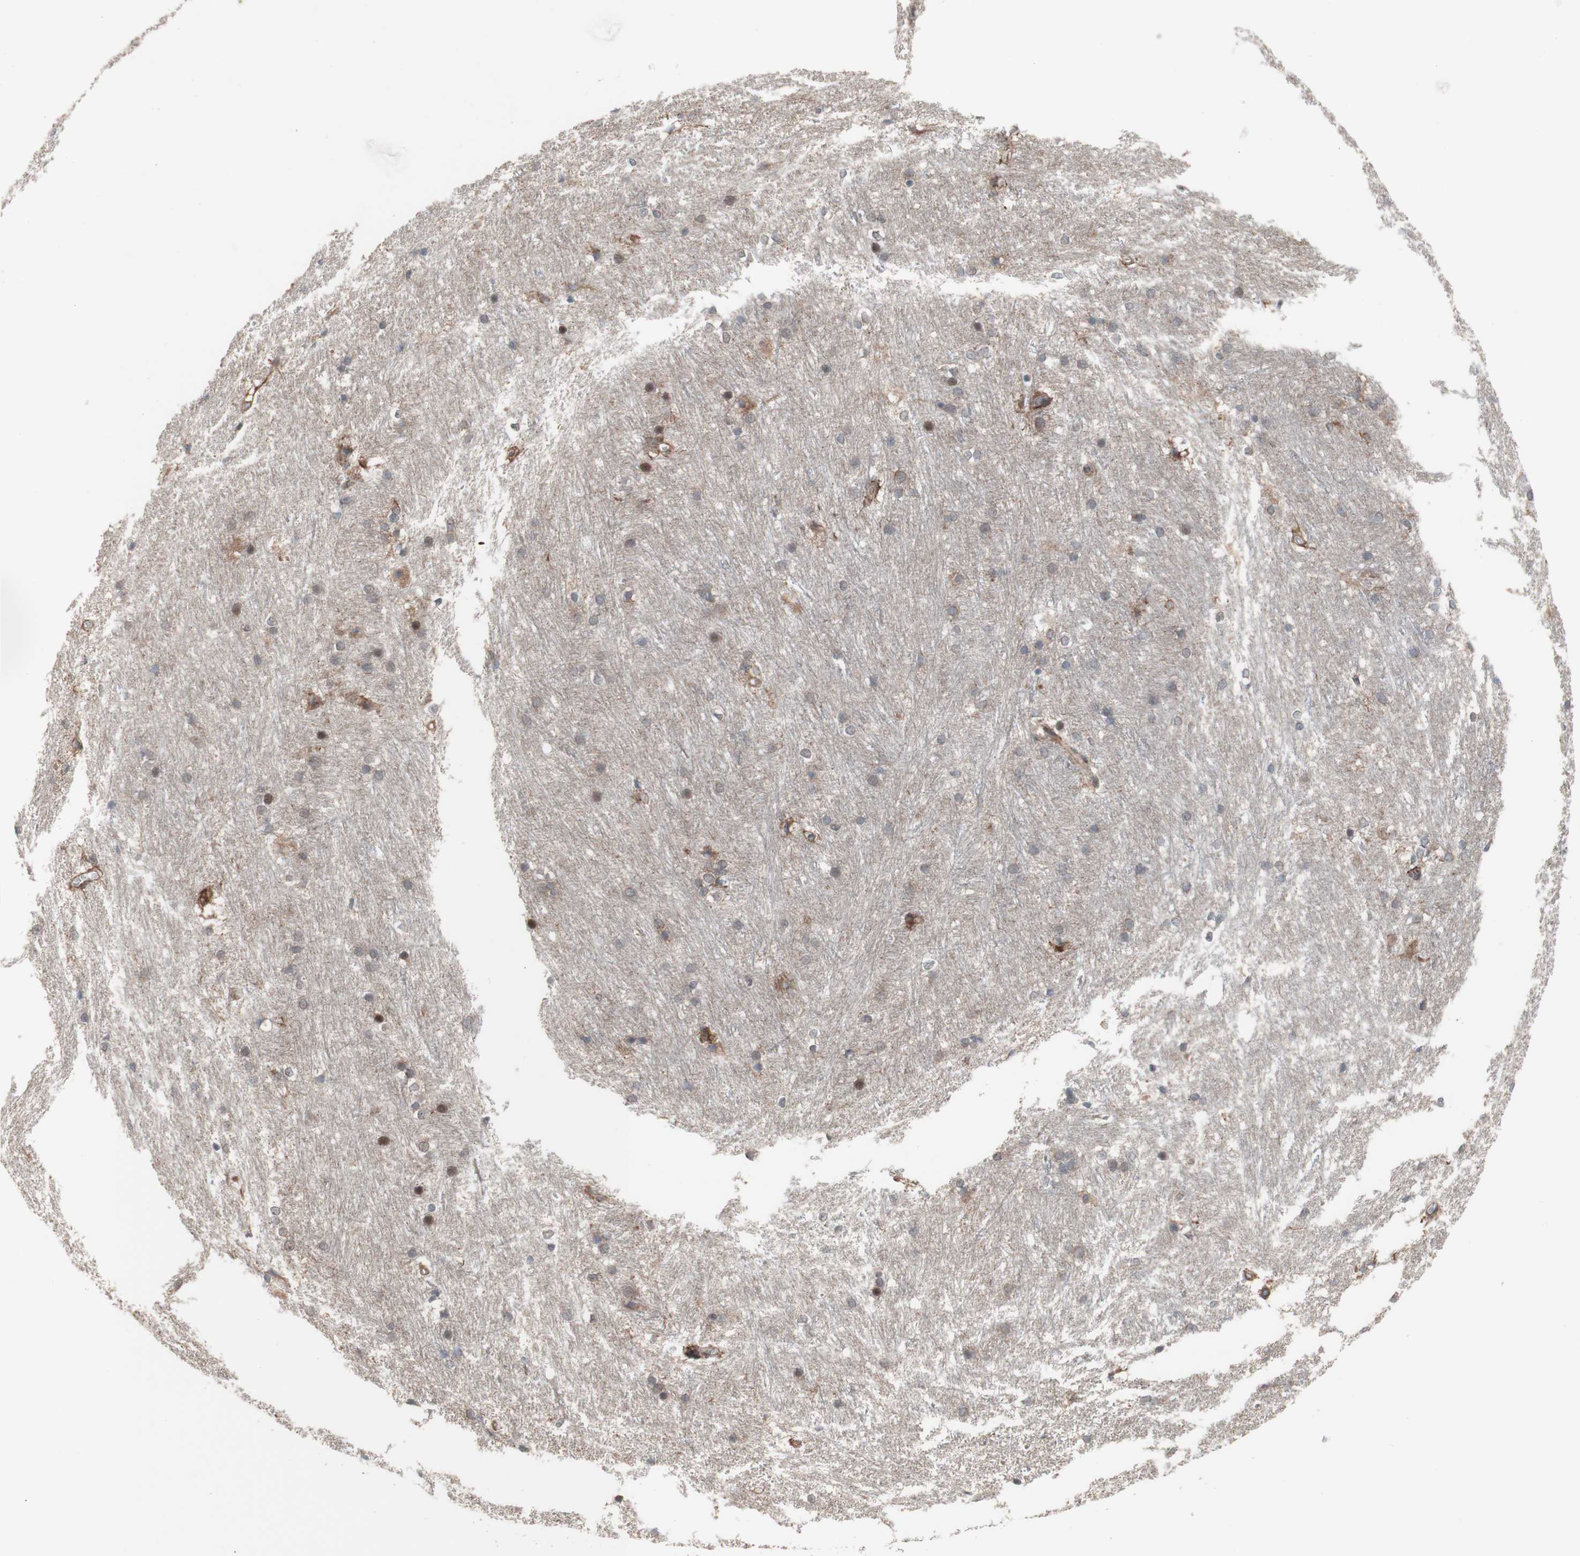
{"staining": {"intensity": "moderate", "quantity": ">75%", "location": "cytoplasmic/membranous"}, "tissue": "caudate", "cell_type": "Glial cells", "image_type": "normal", "snomed": [{"axis": "morphology", "description": "Normal tissue, NOS"}, {"axis": "topography", "description": "Lateral ventricle wall"}], "caption": "Caudate stained with immunohistochemistry displays moderate cytoplasmic/membranous expression in about >75% of glial cells. (DAB IHC with brightfield microscopy, high magnification).", "gene": "COPB1", "patient": {"sex": "female", "age": 19}}